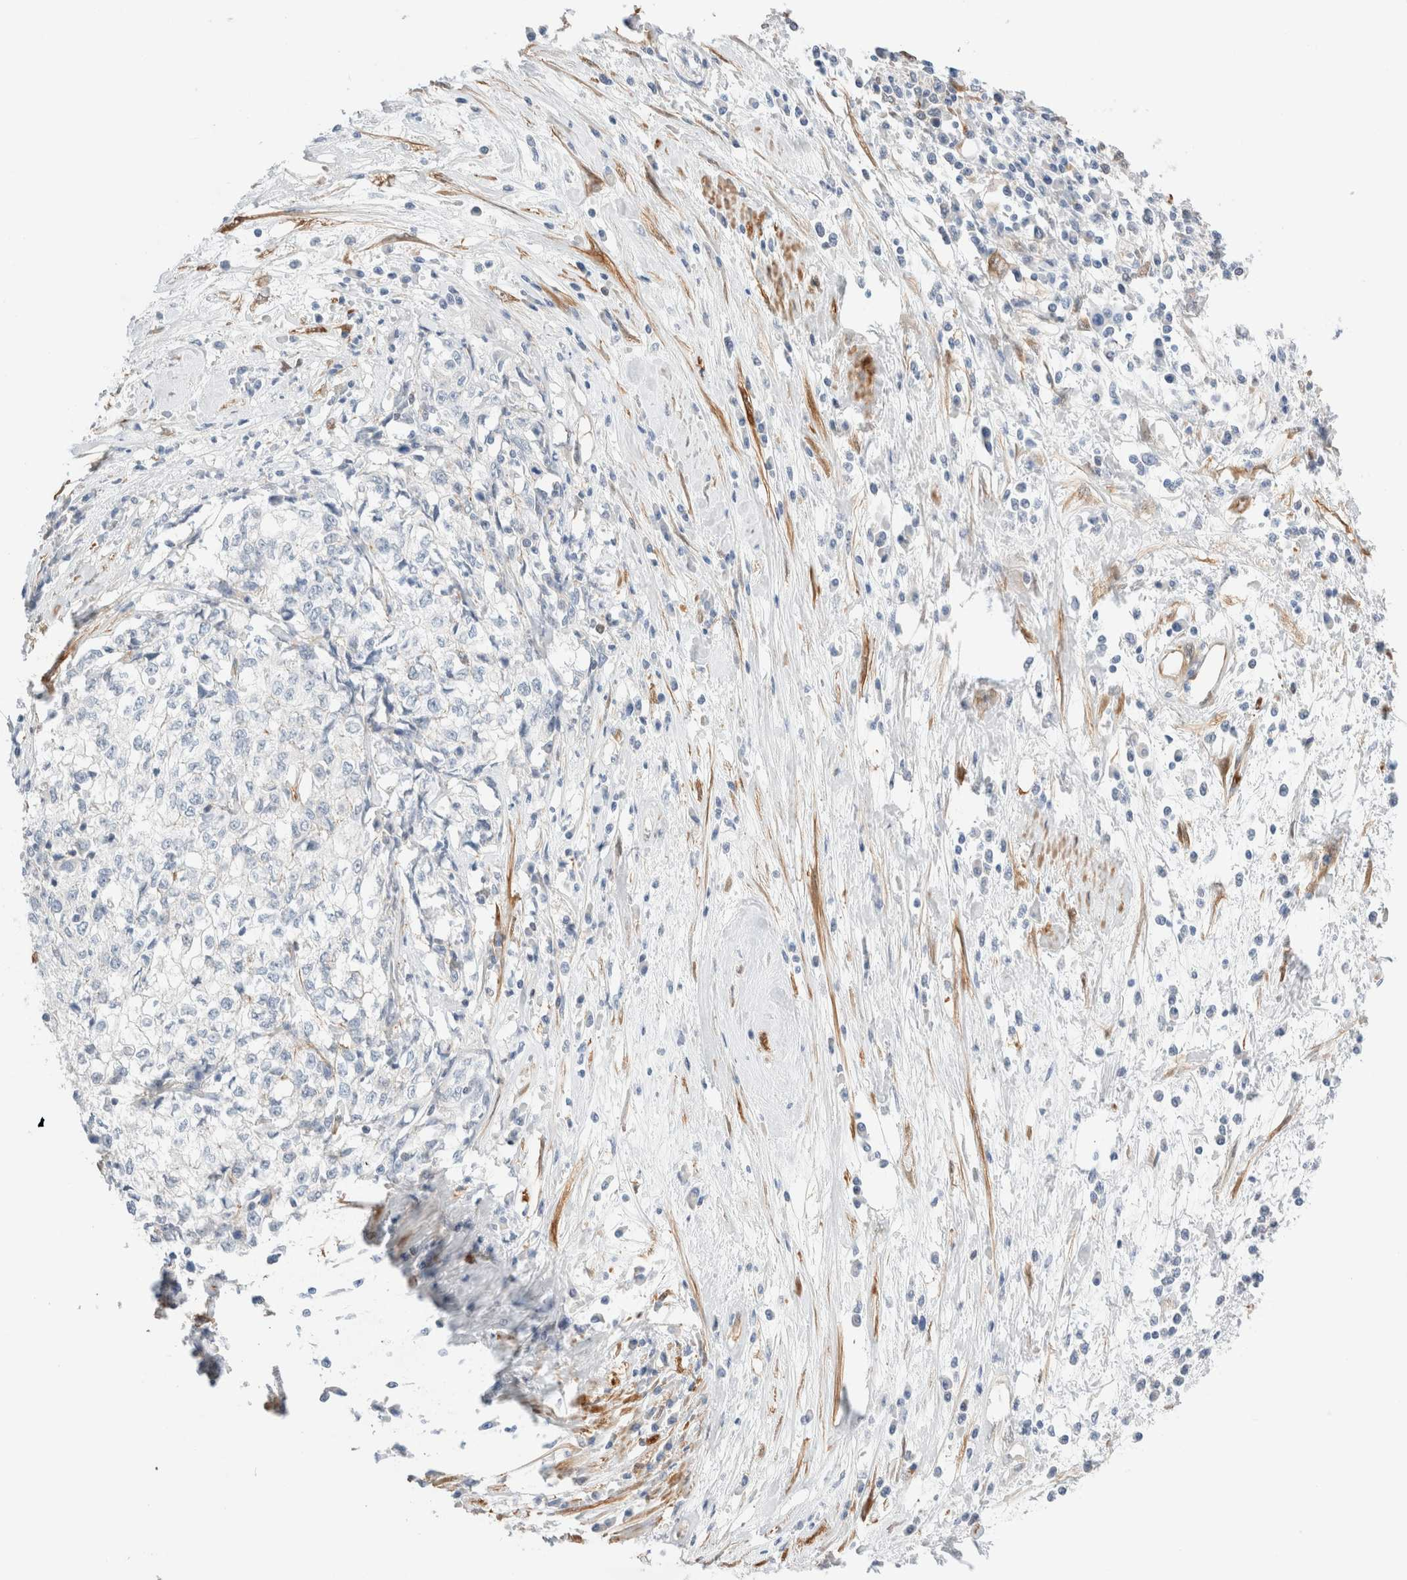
{"staining": {"intensity": "negative", "quantity": "none", "location": "none"}, "tissue": "cervical cancer", "cell_type": "Tumor cells", "image_type": "cancer", "snomed": [{"axis": "morphology", "description": "Squamous cell carcinoma, NOS"}, {"axis": "topography", "description": "Cervix"}], "caption": "Histopathology image shows no protein staining in tumor cells of squamous cell carcinoma (cervical) tissue. (DAB (3,3'-diaminobenzidine) immunohistochemistry (IHC) visualized using brightfield microscopy, high magnification).", "gene": "LMCD1", "patient": {"sex": "female", "age": 57}}